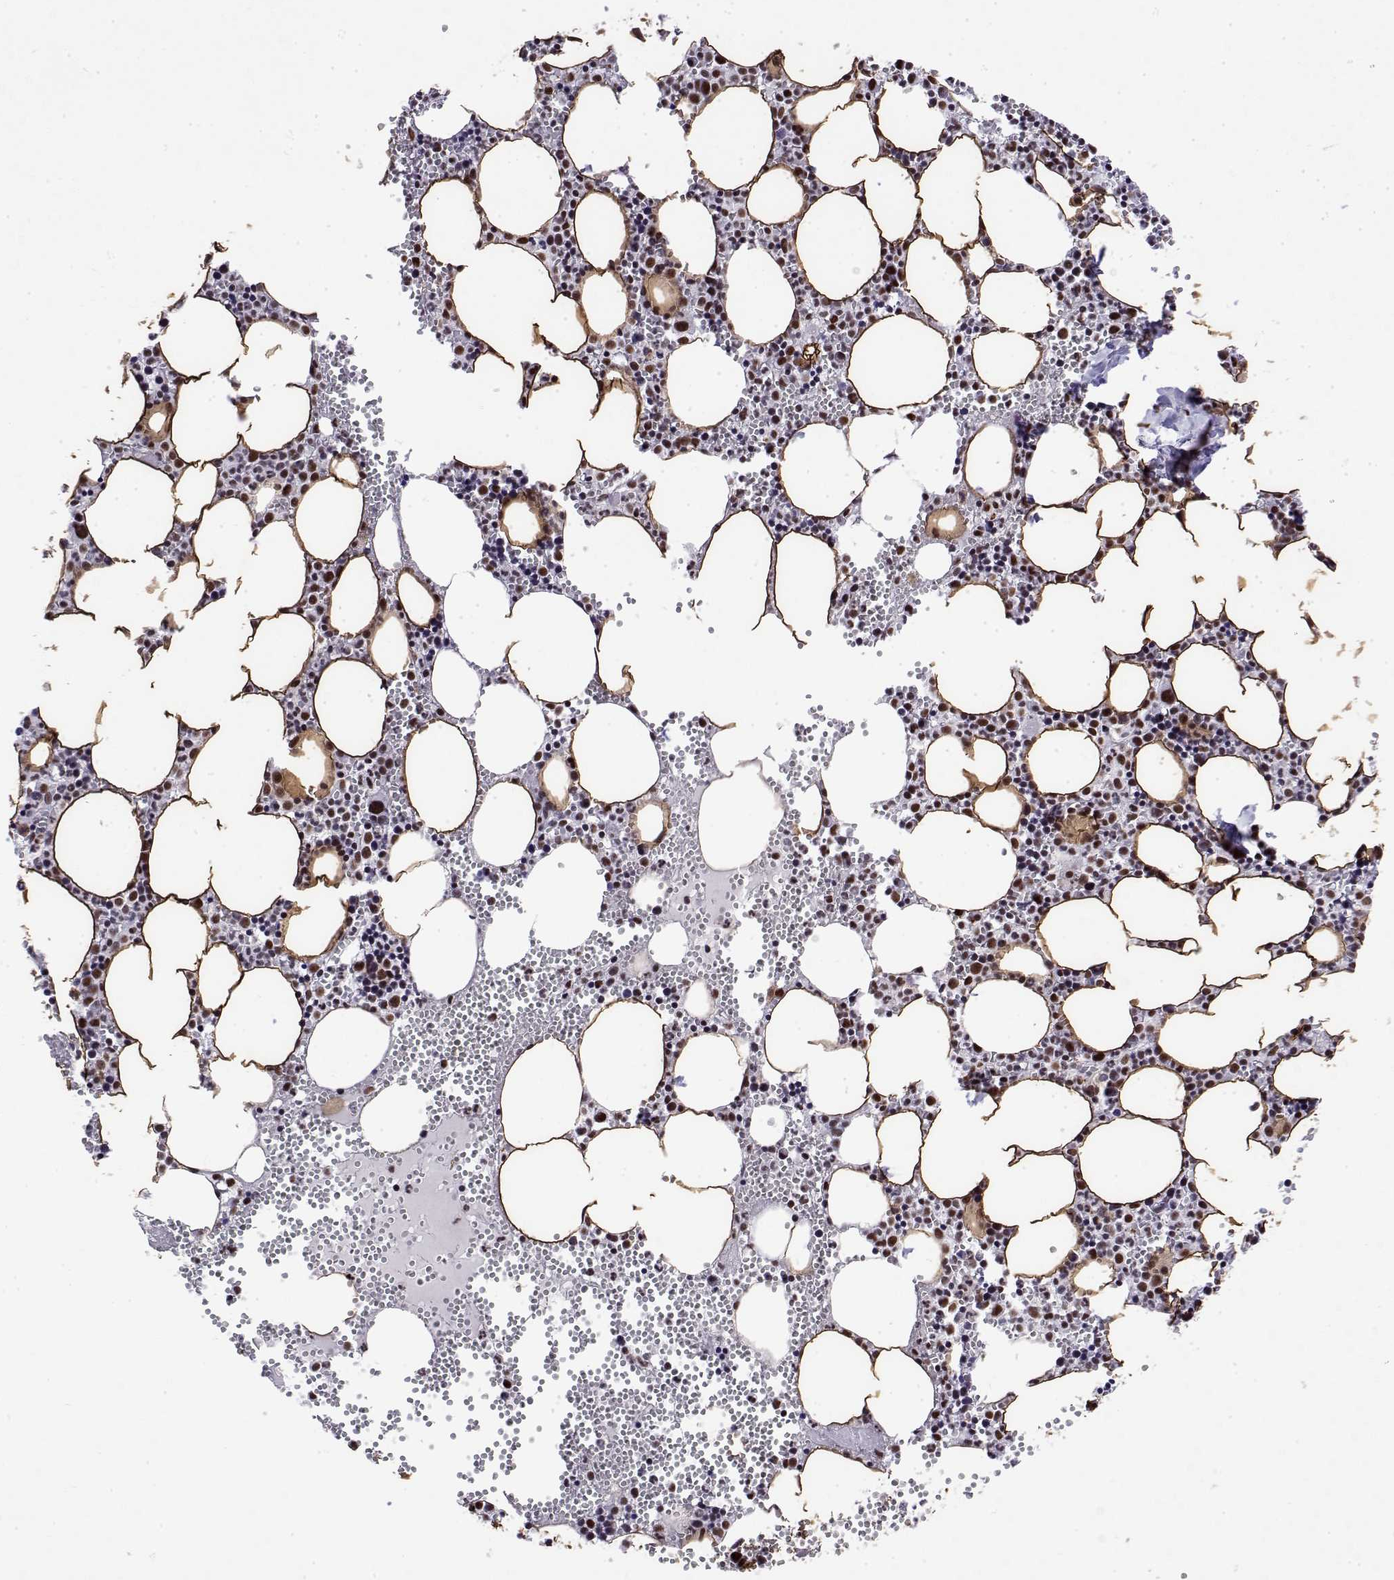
{"staining": {"intensity": "moderate", "quantity": "25%-75%", "location": "nuclear"}, "tissue": "bone marrow", "cell_type": "Hematopoietic cells", "image_type": "normal", "snomed": [{"axis": "morphology", "description": "Normal tissue, NOS"}, {"axis": "topography", "description": "Bone marrow"}], "caption": "A micrograph of human bone marrow stained for a protein displays moderate nuclear brown staining in hematopoietic cells.", "gene": "POLDIP3", "patient": {"sex": "male", "age": 89}}